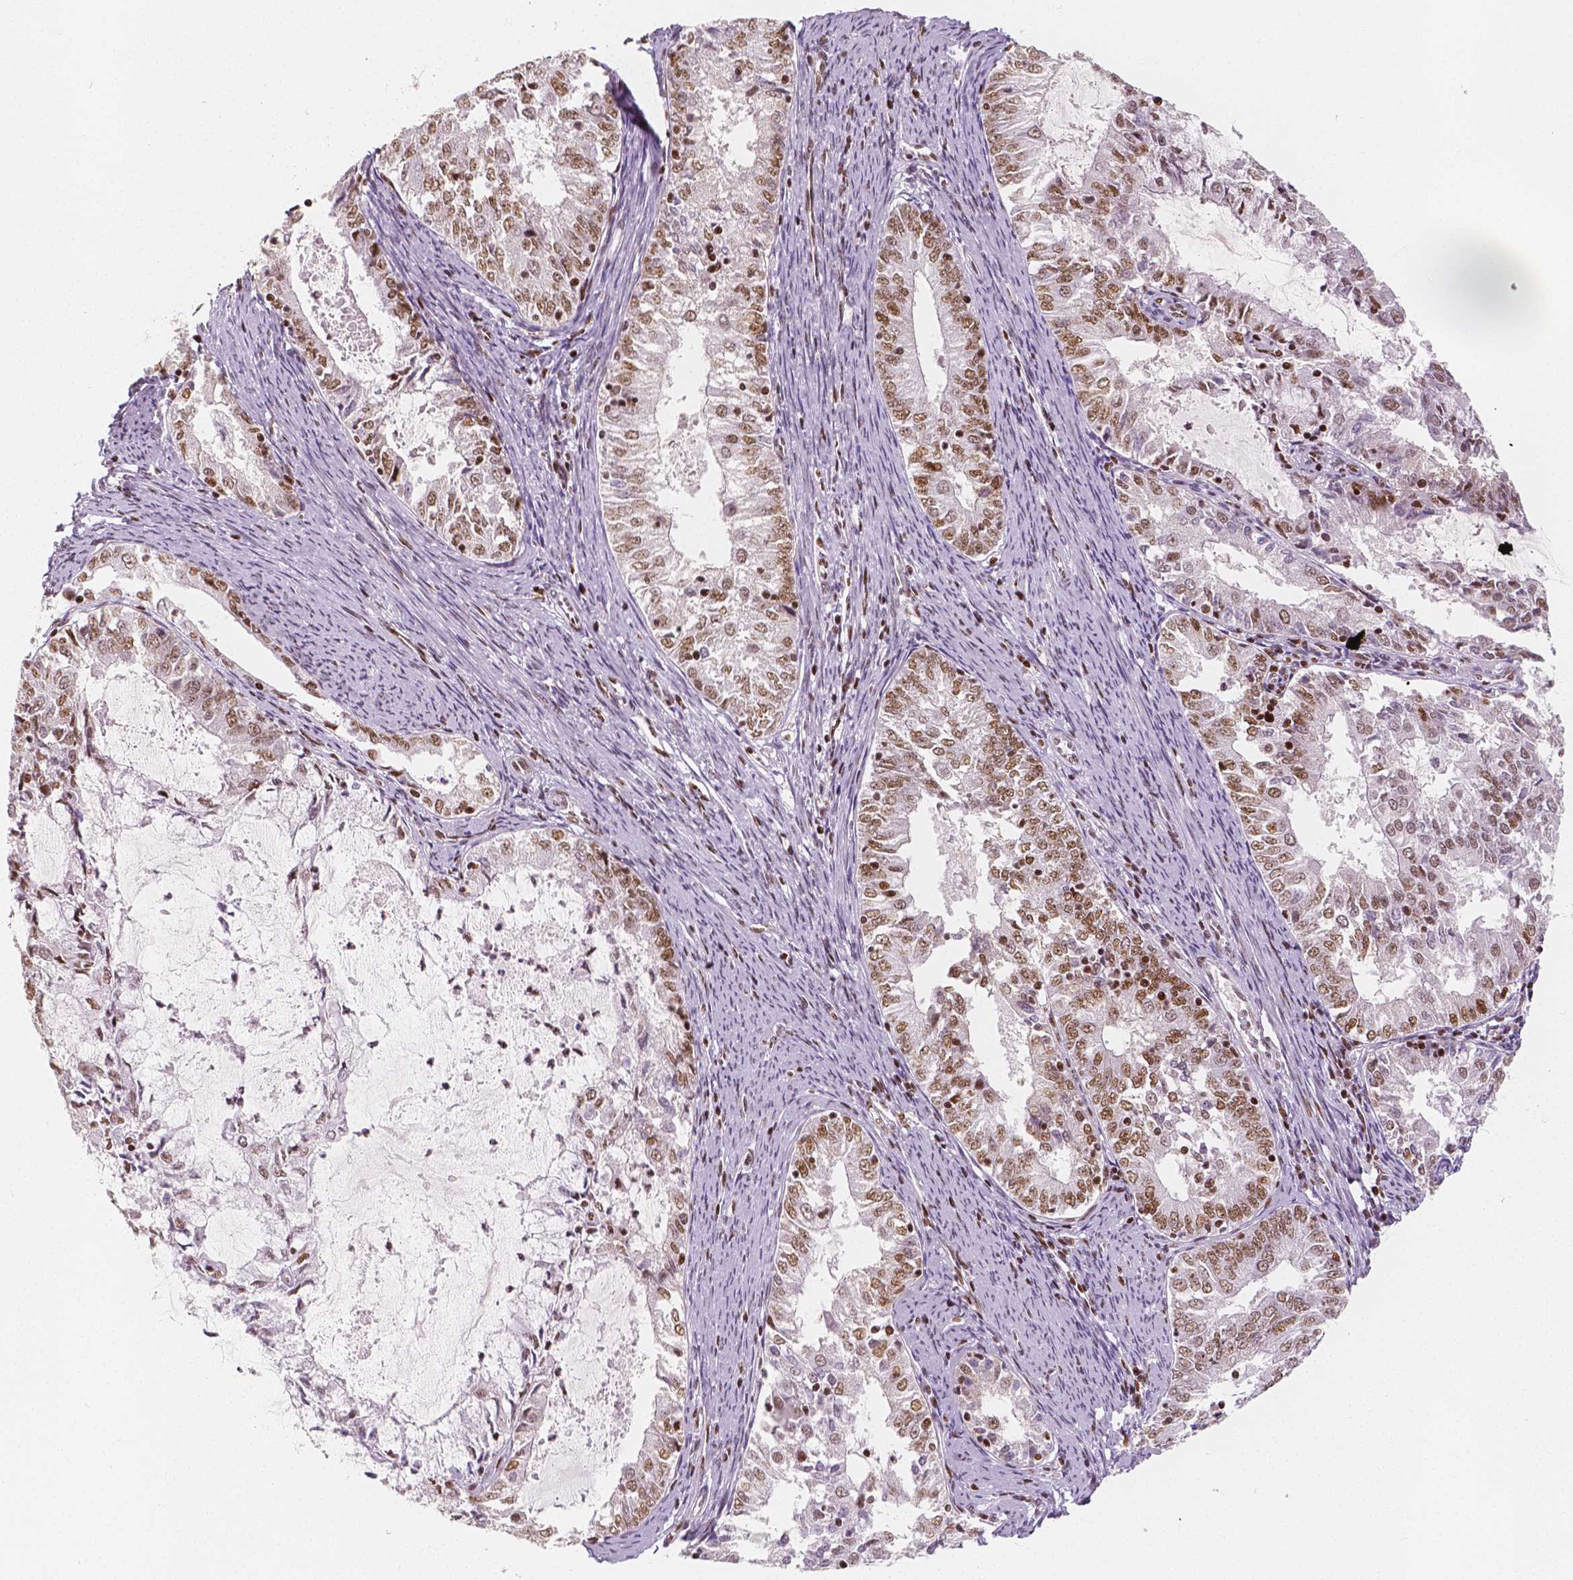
{"staining": {"intensity": "moderate", "quantity": "25%-75%", "location": "nuclear"}, "tissue": "endometrial cancer", "cell_type": "Tumor cells", "image_type": "cancer", "snomed": [{"axis": "morphology", "description": "Adenocarcinoma, NOS"}, {"axis": "topography", "description": "Endometrium"}], "caption": "Brown immunohistochemical staining in adenocarcinoma (endometrial) reveals moderate nuclear expression in about 25%-75% of tumor cells.", "gene": "HDAC1", "patient": {"sex": "female", "age": 57}}